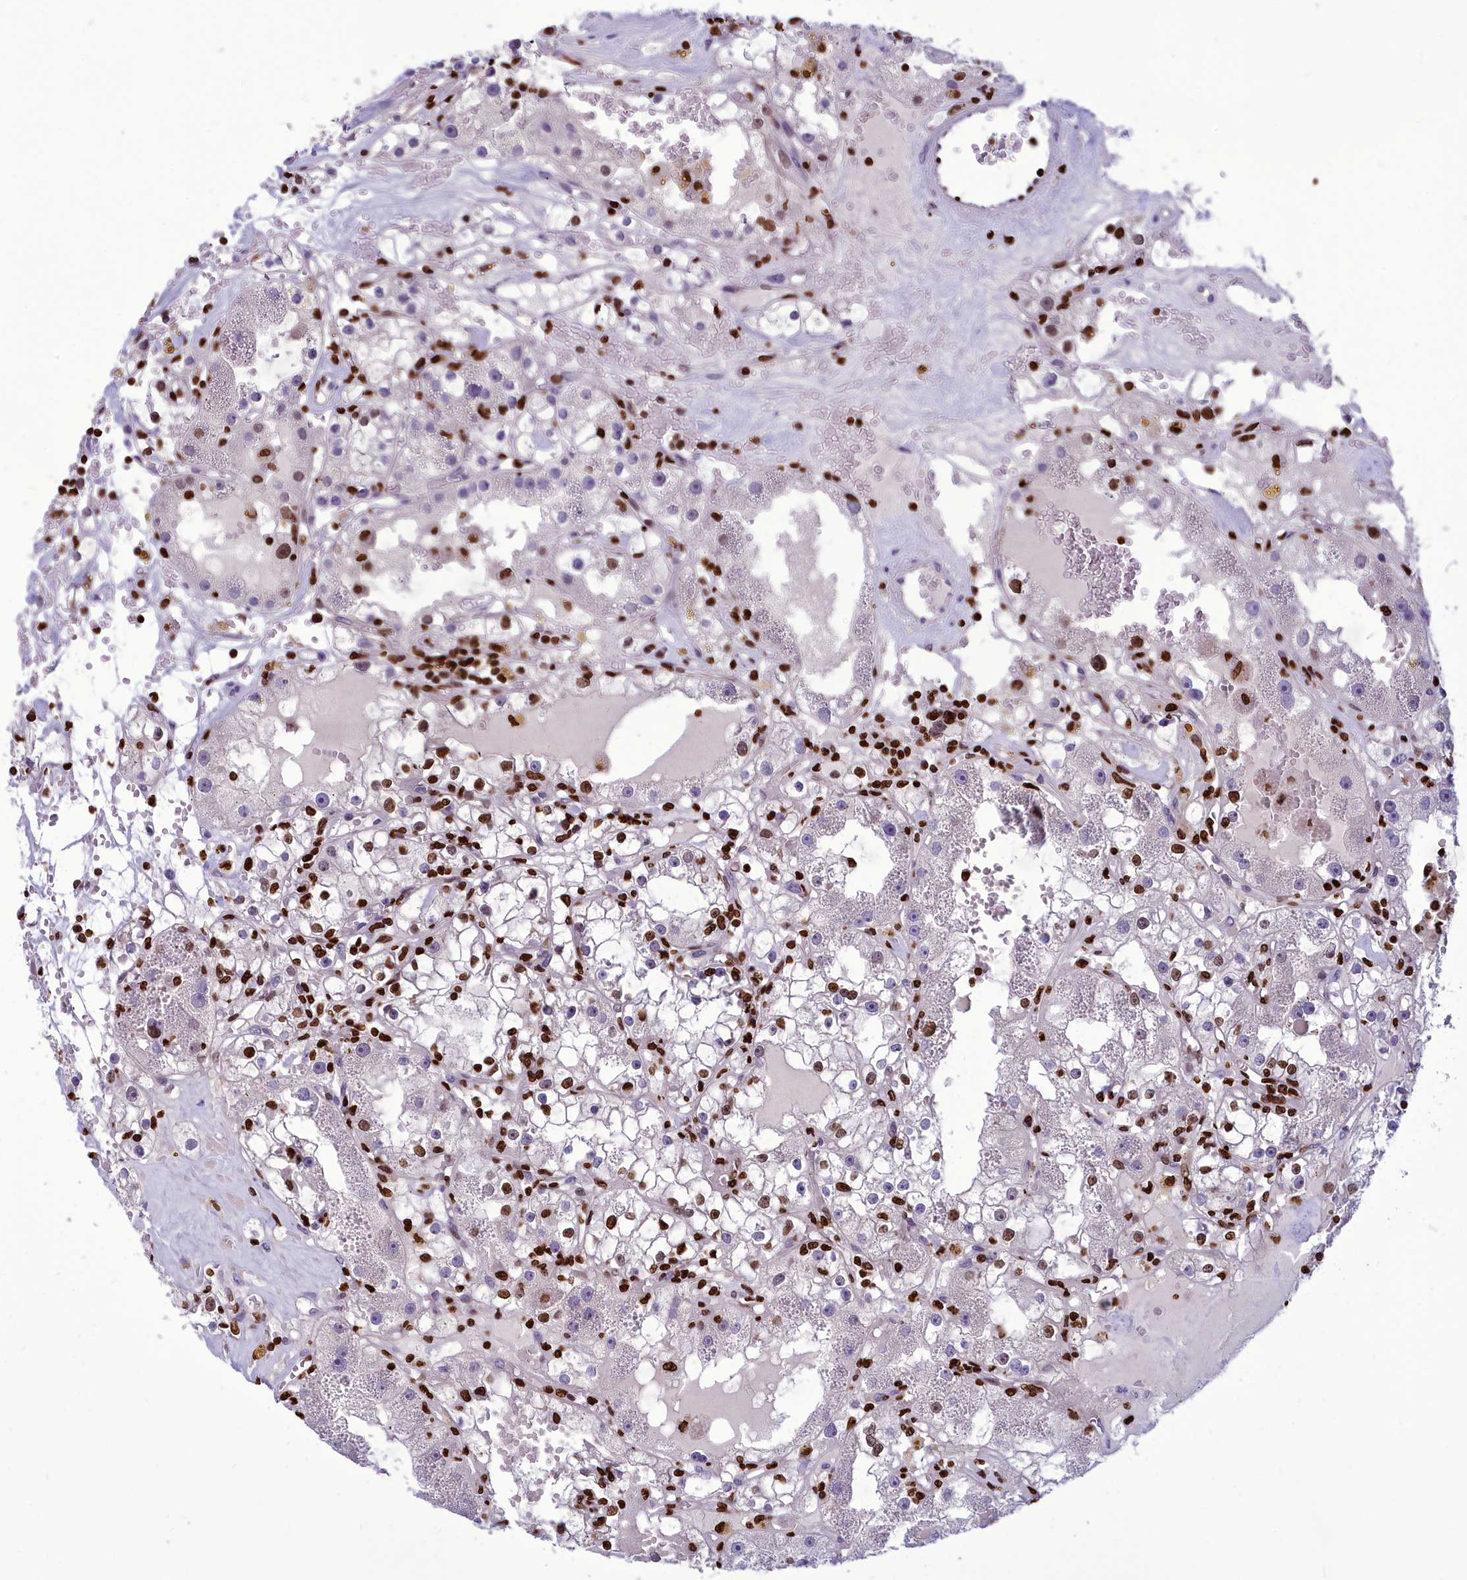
{"staining": {"intensity": "strong", "quantity": "25%-75%", "location": "nuclear"}, "tissue": "renal cancer", "cell_type": "Tumor cells", "image_type": "cancer", "snomed": [{"axis": "morphology", "description": "Adenocarcinoma, NOS"}, {"axis": "topography", "description": "Kidney"}], "caption": "A brown stain shows strong nuclear positivity of a protein in human adenocarcinoma (renal) tumor cells.", "gene": "AKAP17A", "patient": {"sex": "male", "age": 56}}